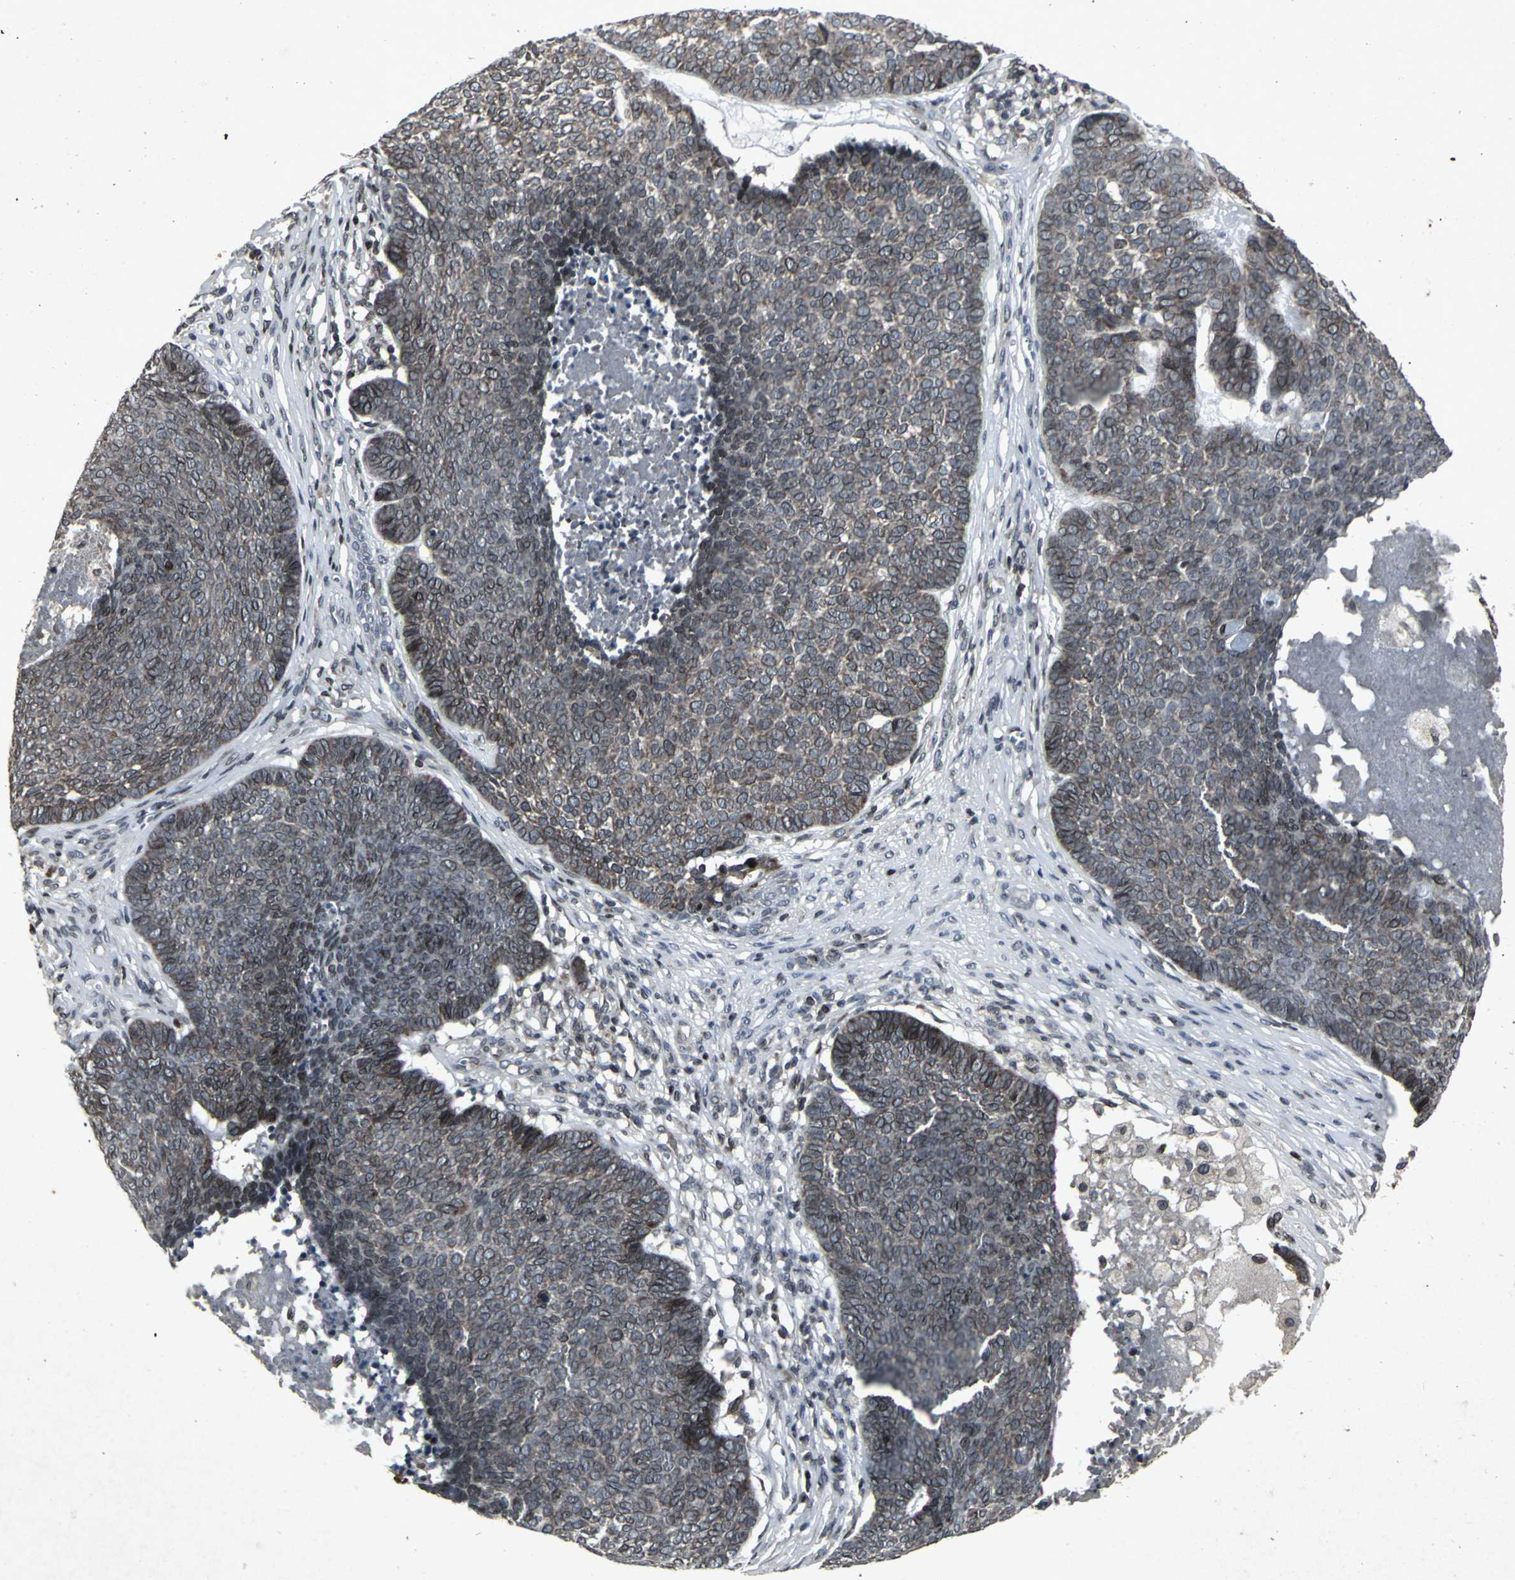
{"staining": {"intensity": "moderate", "quantity": ">75%", "location": "cytoplasmic/membranous,nuclear"}, "tissue": "skin cancer", "cell_type": "Tumor cells", "image_type": "cancer", "snomed": [{"axis": "morphology", "description": "Basal cell carcinoma"}, {"axis": "topography", "description": "Skin"}], "caption": "This micrograph exhibits immunohistochemistry staining of human skin cancer (basal cell carcinoma), with medium moderate cytoplasmic/membranous and nuclear staining in approximately >75% of tumor cells.", "gene": "SH2B3", "patient": {"sex": "male", "age": 84}}